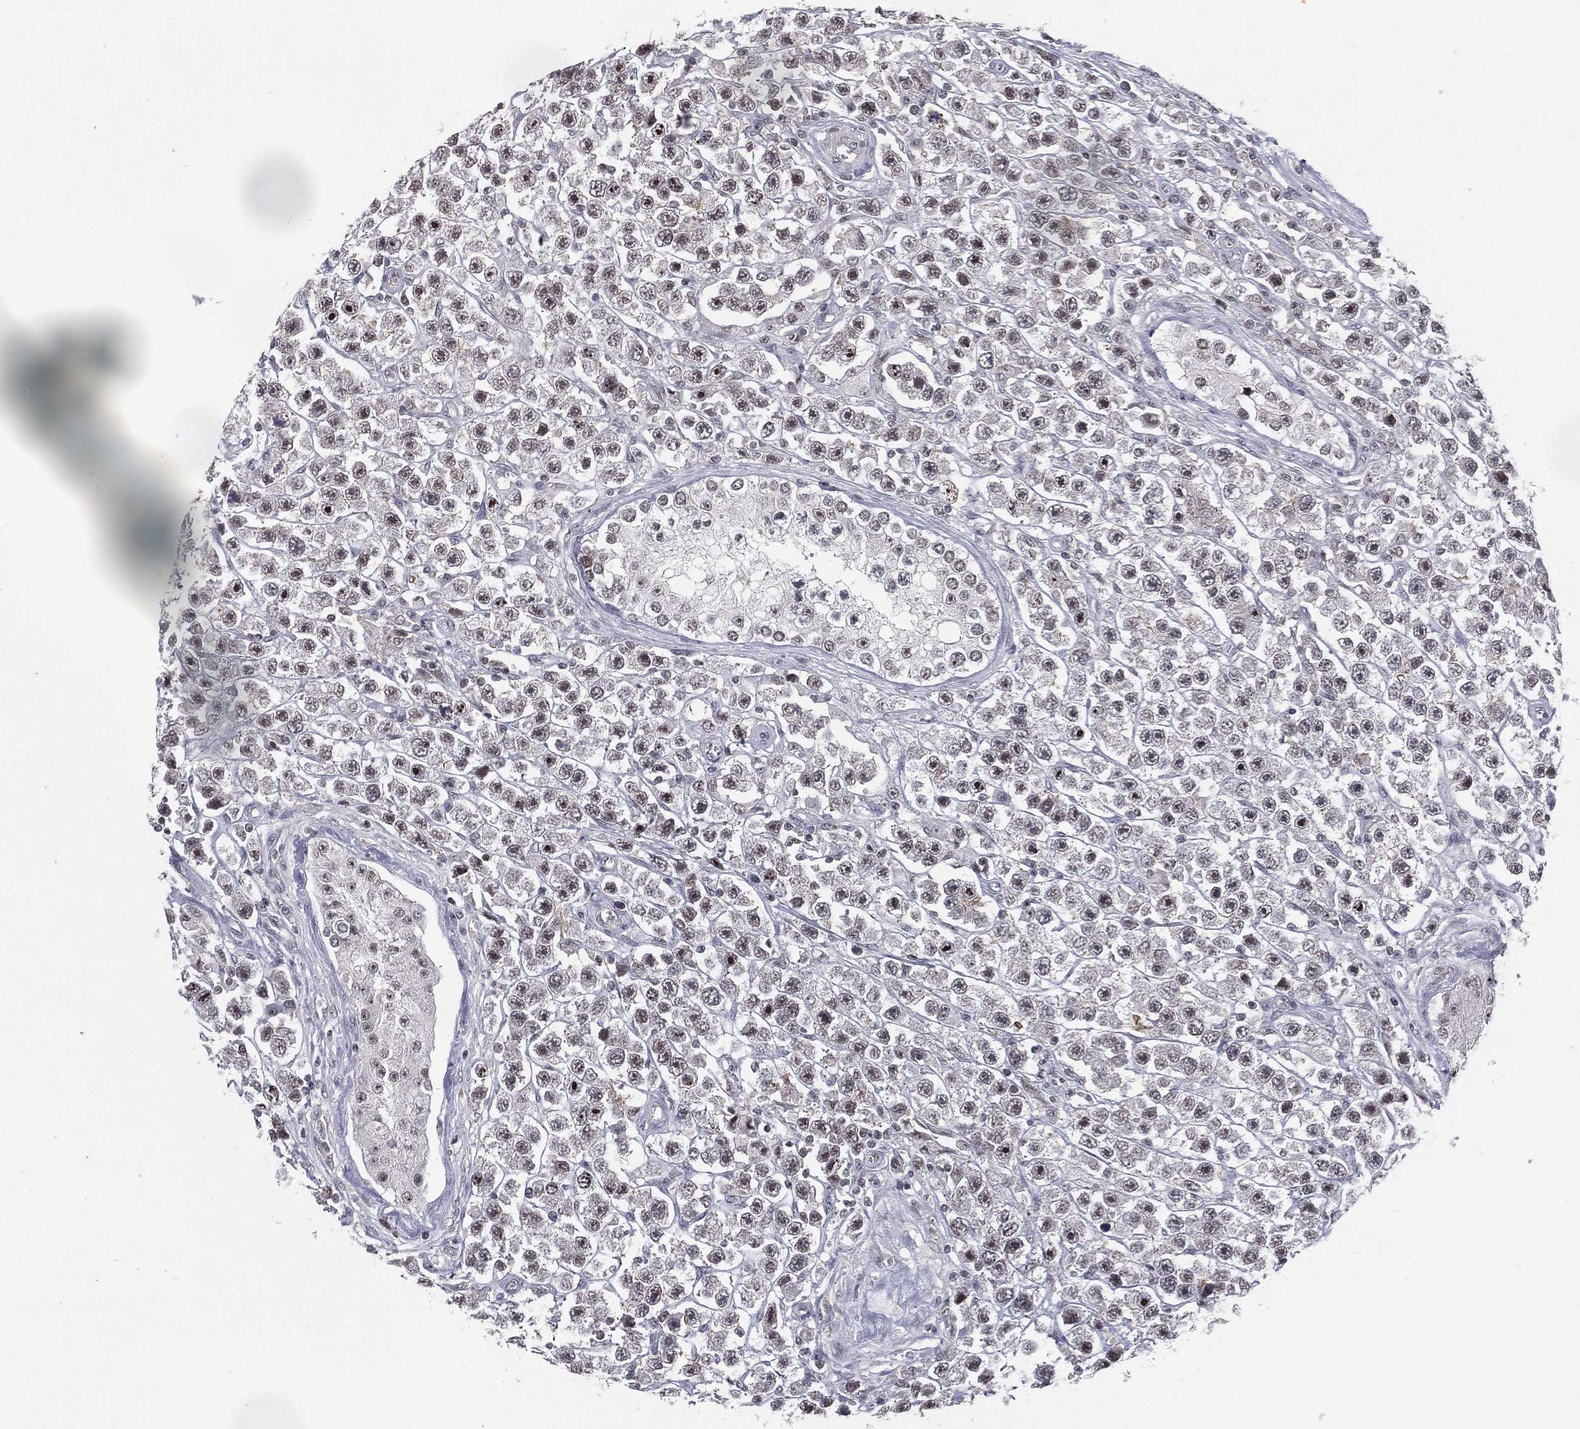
{"staining": {"intensity": "strong", "quantity": "<25%", "location": "nuclear"}, "tissue": "testis cancer", "cell_type": "Tumor cells", "image_type": "cancer", "snomed": [{"axis": "morphology", "description": "Seminoma, NOS"}, {"axis": "topography", "description": "Testis"}], "caption": "Protein expression by immunohistochemistry (IHC) shows strong nuclear positivity in approximately <25% of tumor cells in seminoma (testis). (DAB (3,3'-diaminobenzidine) = brown stain, brightfield microscopy at high magnification).", "gene": "MORC2", "patient": {"sex": "male", "age": 45}}